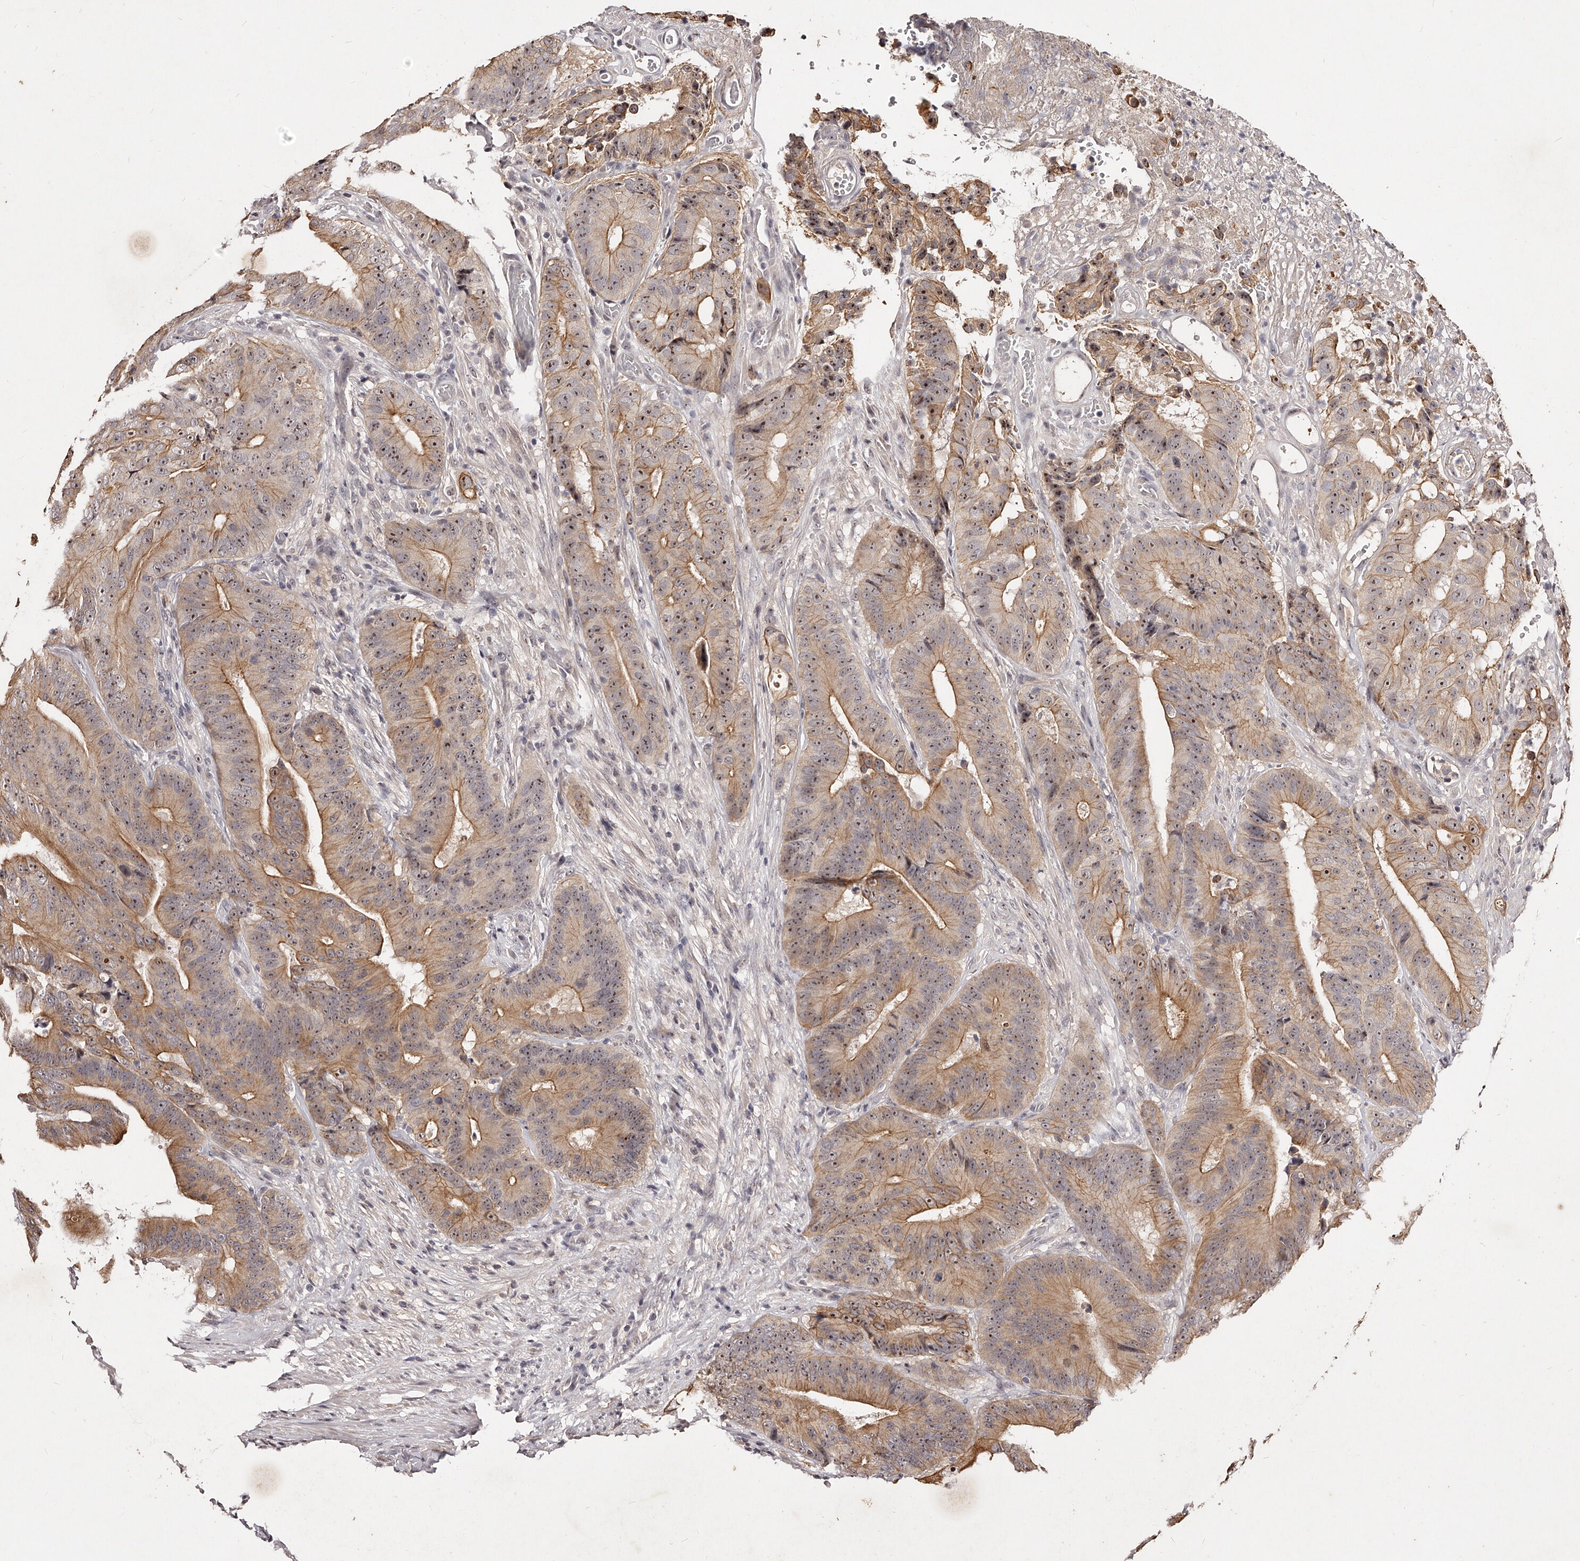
{"staining": {"intensity": "moderate", "quantity": ">75%", "location": "cytoplasmic/membranous,nuclear"}, "tissue": "colorectal cancer", "cell_type": "Tumor cells", "image_type": "cancer", "snomed": [{"axis": "morphology", "description": "Adenocarcinoma, NOS"}, {"axis": "topography", "description": "Colon"}], "caption": "A brown stain labels moderate cytoplasmic/membranous and nuclear staining of a protein in colorectal adenocarcinoma tumor cells. Ihc stains the protein of interest in brown and the nuclei are stained blue.", "gene": "PHACTR1", "patient": {"sex": "male", "age": 83}}